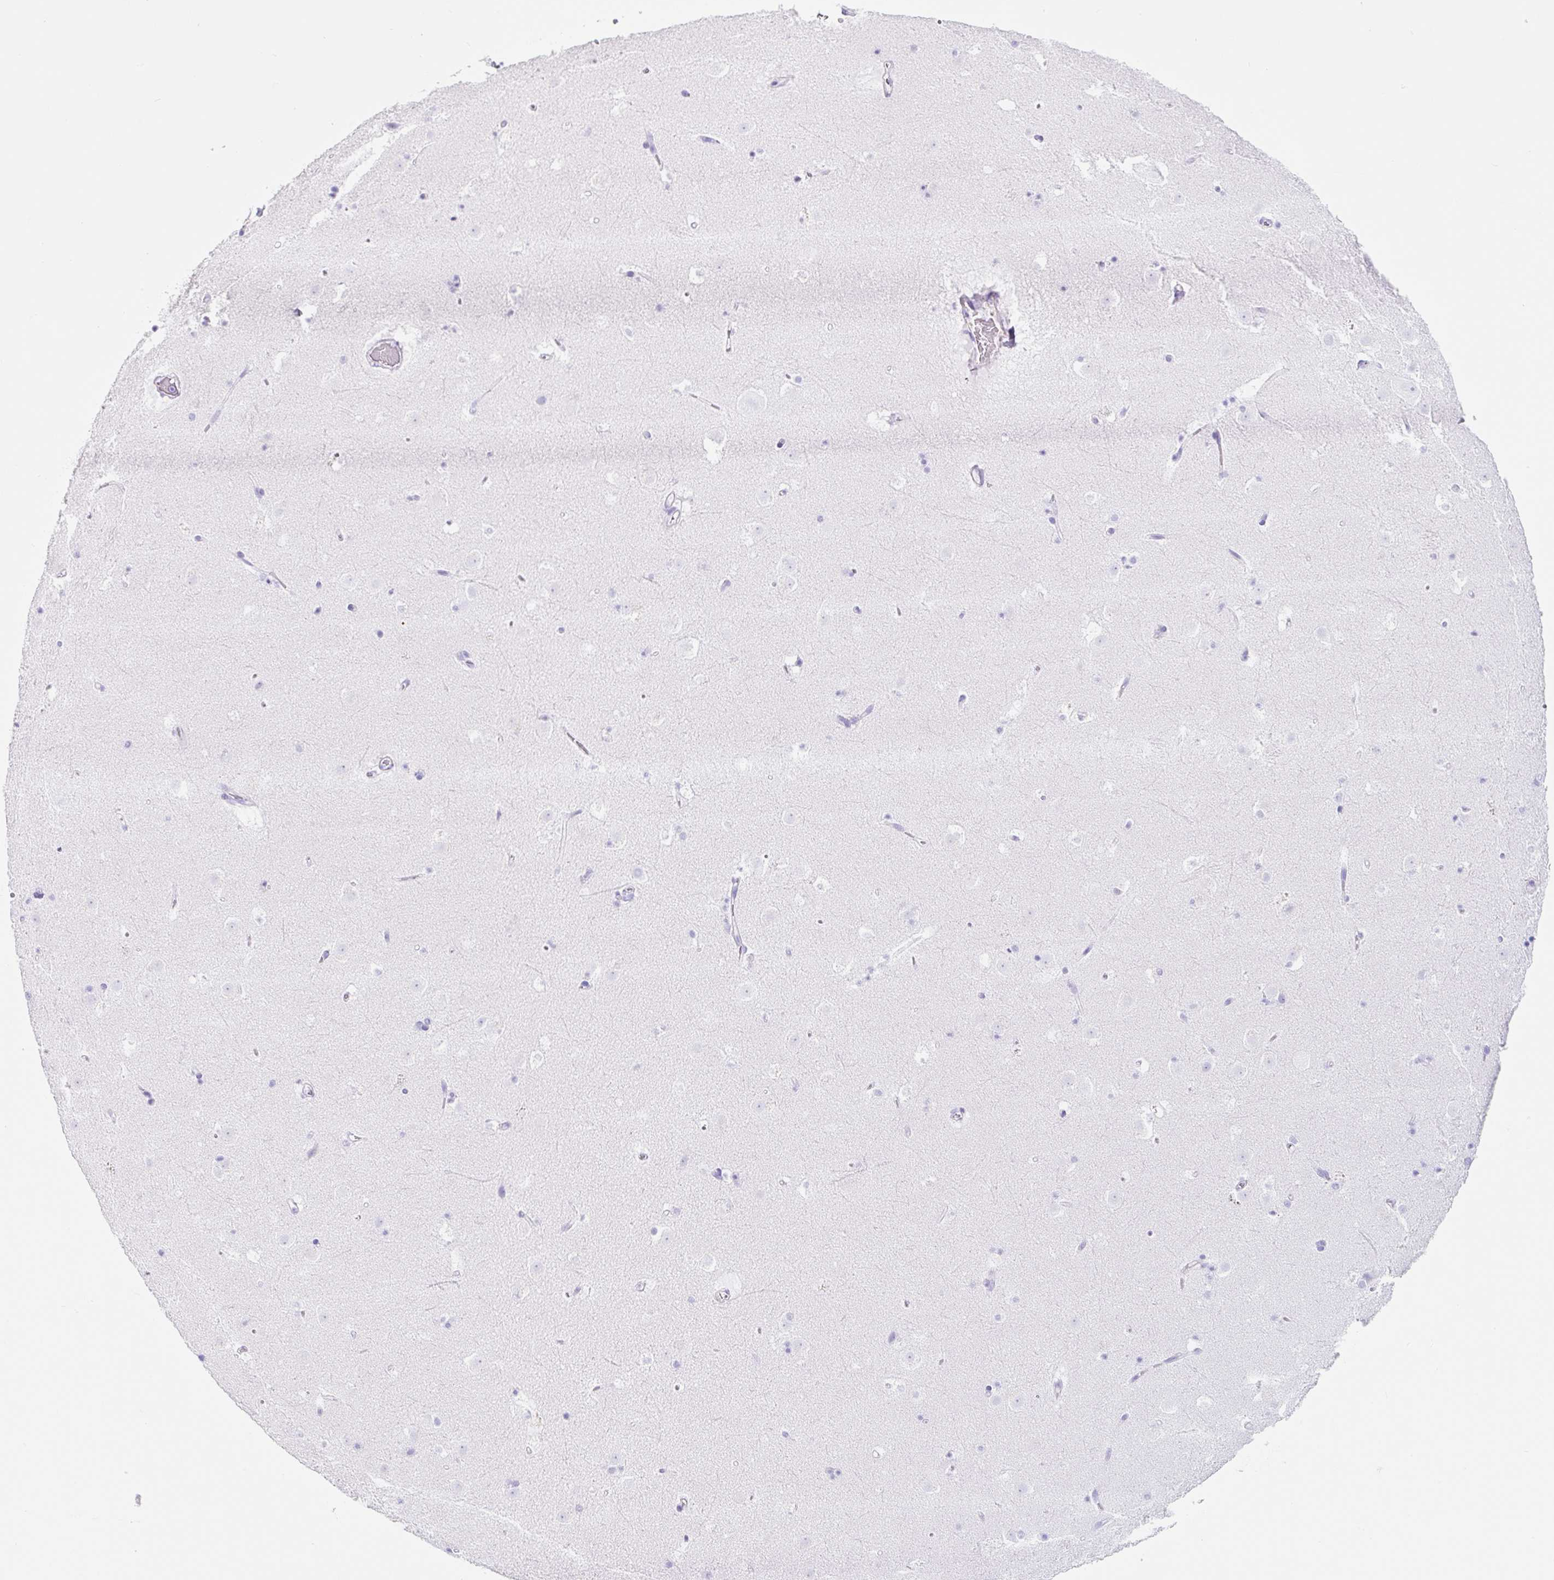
{"staining": {"intensity": "negative", "quantity": "none", "location": "none"}, "tissue": "caudate", "cell_type": "Glial cells", "image_type": "normal", "snomed": [{"axis": "morphology", "description": "Normal tissue, NOS"}, {"axis": "topography", "description": "Lateral ventricle wall"}], "caption": "This is an immunohistochemistry photomicrograph of unremarkable caudate. There is no expression in glial cells.", "gene": "CLDND2", "patient": {"sex": "male", "age": 37}}